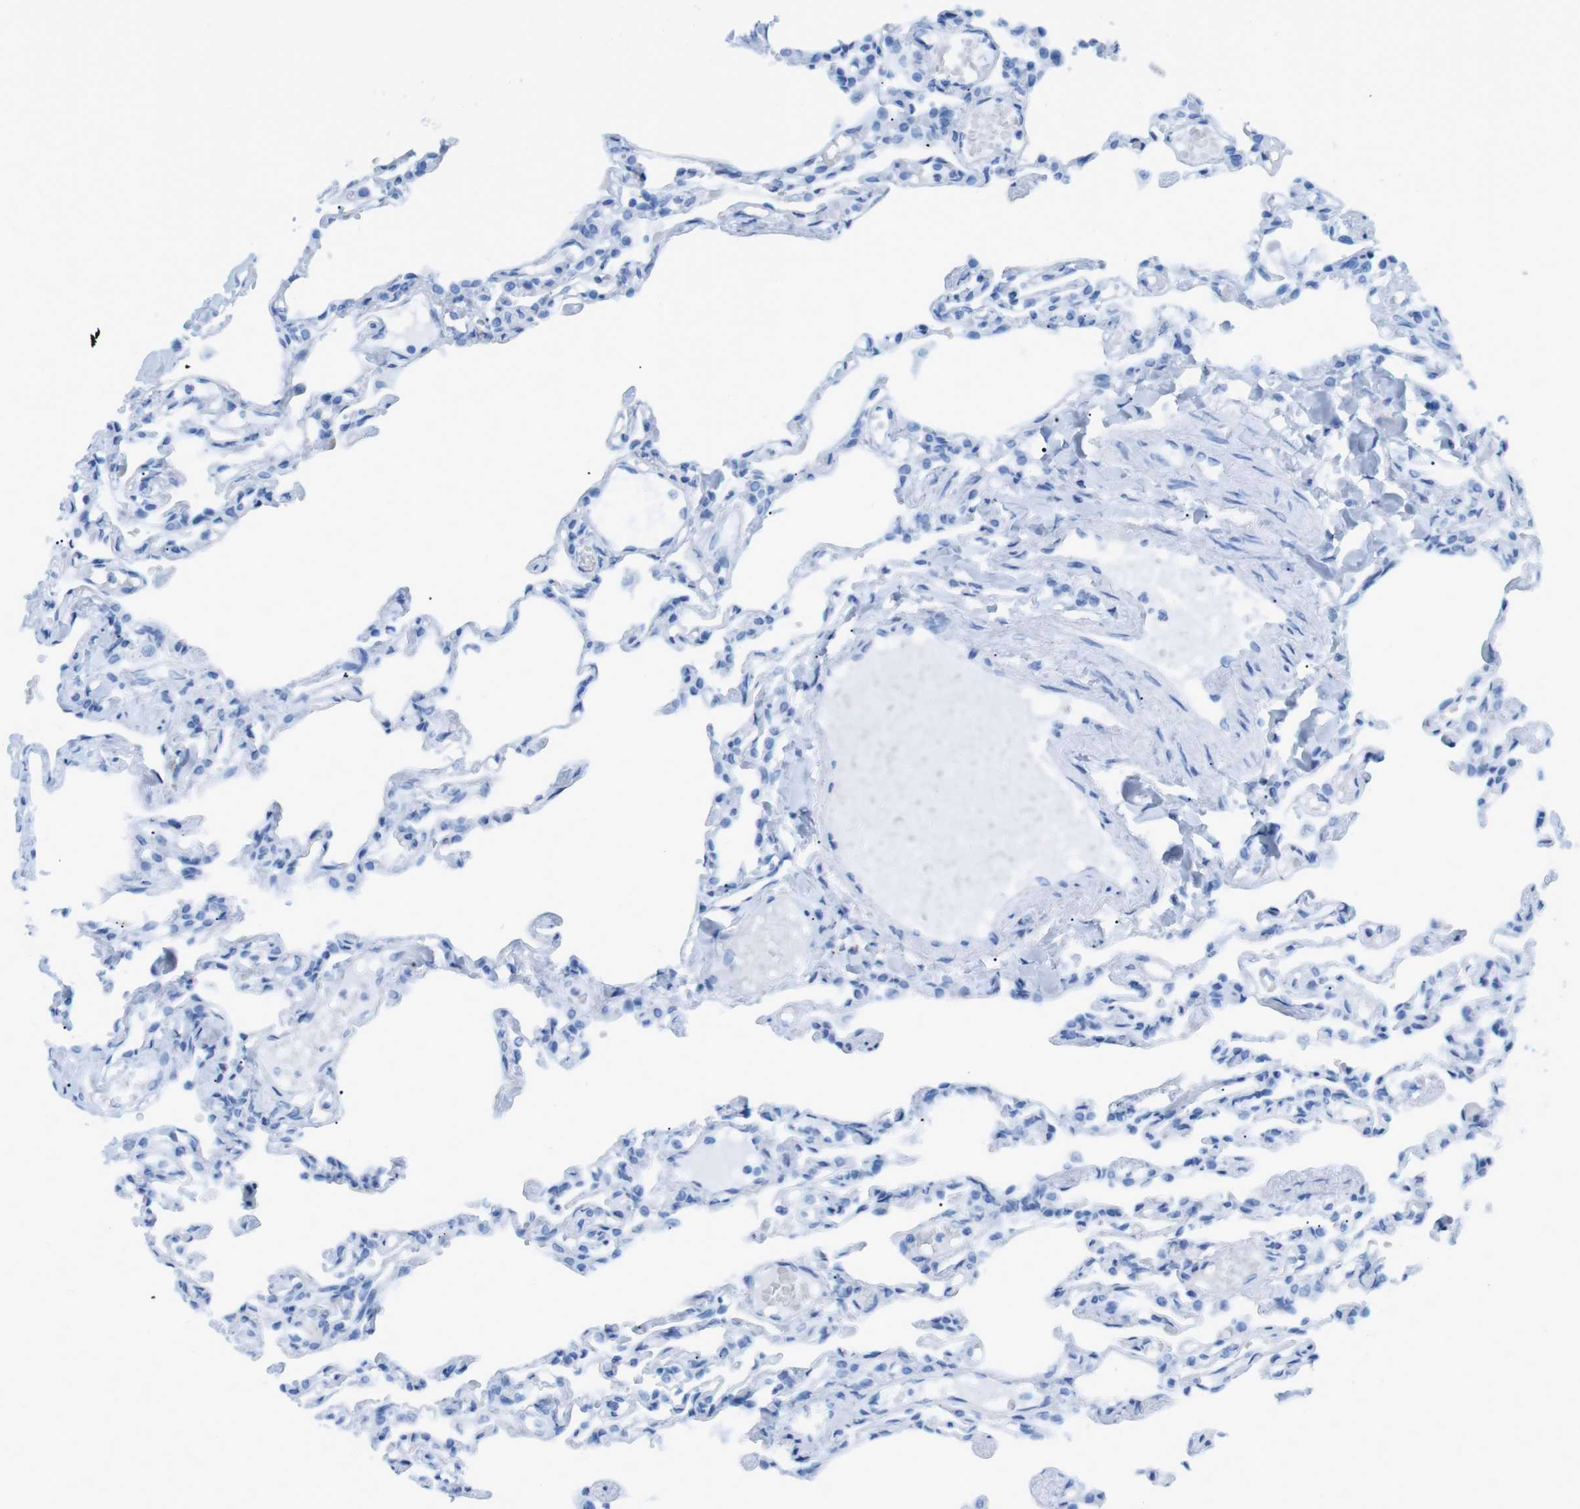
{"staining": {"intensity": "negative", "quantity": "none", "location": "none"}, "tissue": "lung", "cell_type": "Alveolar cells", "image_type": "normal", "snomed": [{"axis": "morphology", "description": "Normal tissue, NOS"}, {"axis": "topography", "description": "Lung"}], "caption": "DAB (3,3'-diaminobenzidine) immunohistochemical staining of unremarkable human lung reveals no significant staining in alveolar cells.", "gene": "TNFRSF4", "patient": {"sex": "male", "age": 21}}